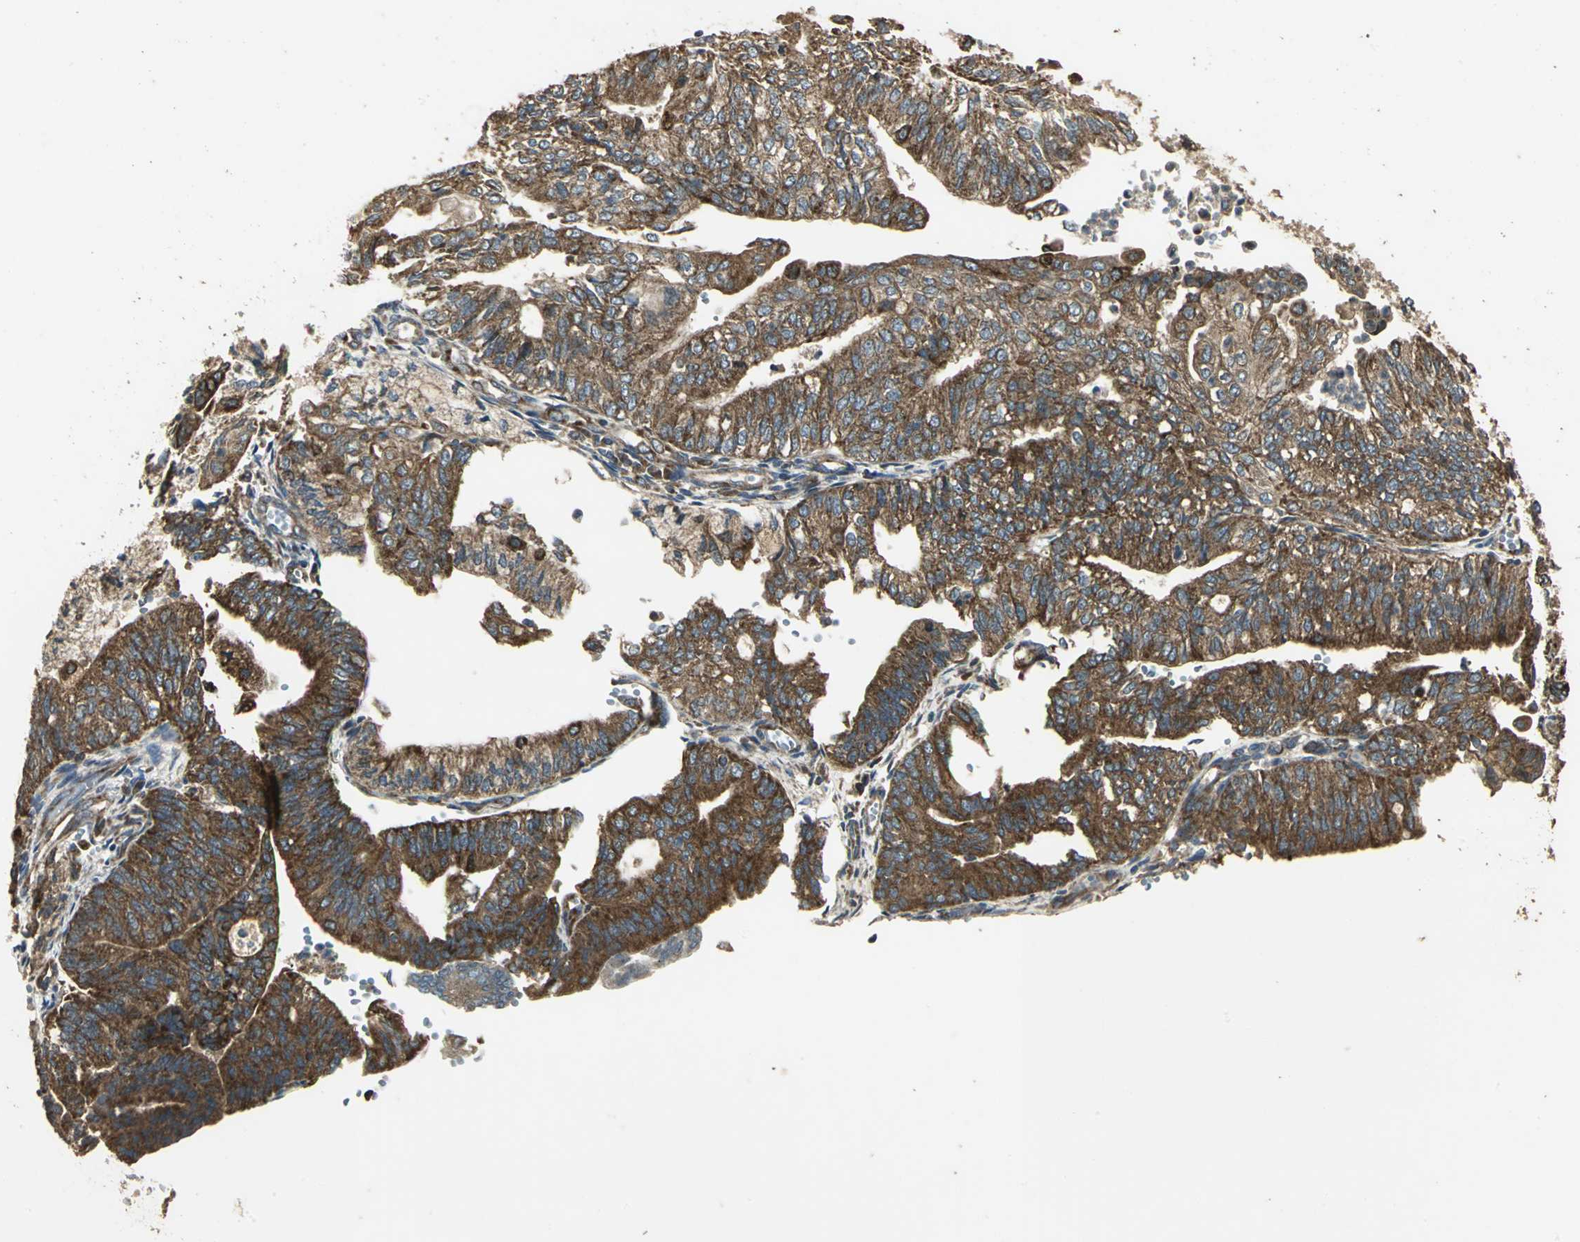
{"staining": {"intensity": "strong", "quantity": ">75%", "location": "cytoplasmic/membranous"}, "tissue": "endometrial cancer", "cell_type": "Tumor cells", "image_type": "cancer", "snomed": [{"axis": "morphology", "description": "Adenocarcinoma, NOS"}, {"axis": "topography", "description": "Endometrium"}], "caption": "DAB immunohistochemical staining of human adenocarcinoma (endometrial) displays strong cytoplasmic/membranous protein positivity in approximately >75% of tumor cells.", "gene": "KANK1", "patient": {"sex": "female", "age": 59}}